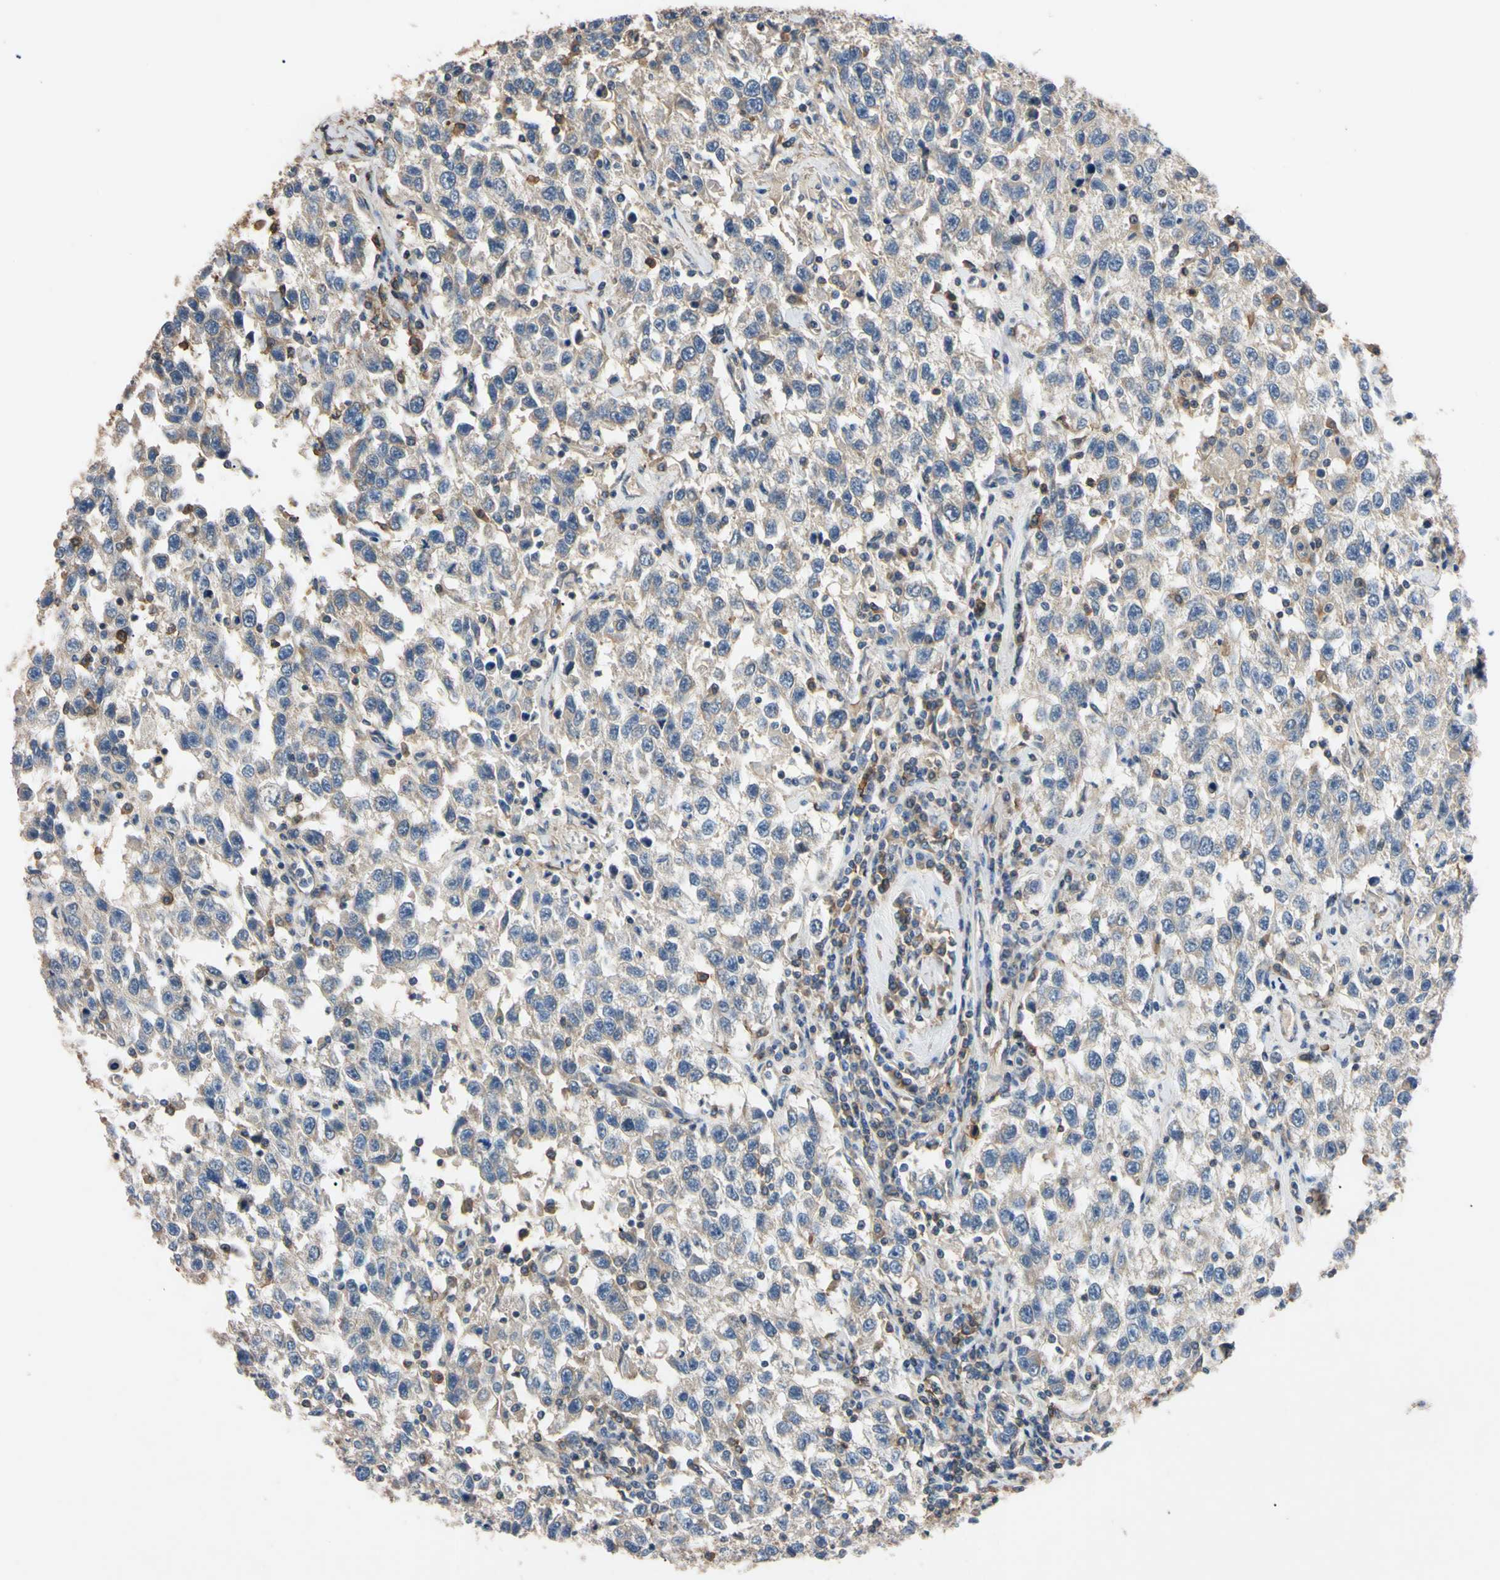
{"staining": {"intensity": "negative", "quantity": "none", "location": "none"}, "tissue": "testis cancer", "cell_type": "Tumor cells", "image_type": "cancer", "snomed": [{"axis": "morphology", "description": "Seminoma, NOS"}, {"axis": "topography", "description": "Testis"}], "caption": "Immunohistochemistry micrograph of human testis seminoma stained for a protein (brown), which demonstrates no expression in tumor cells. (Stains: DAB (3,3'-diaminobenzidine) immunohistochemistry with hematoxylin counter stain, Microscopy: brightfield microscopy at high magnification).", "gene": "PNKD", "patient": {"sex": "male", "age": 41}}